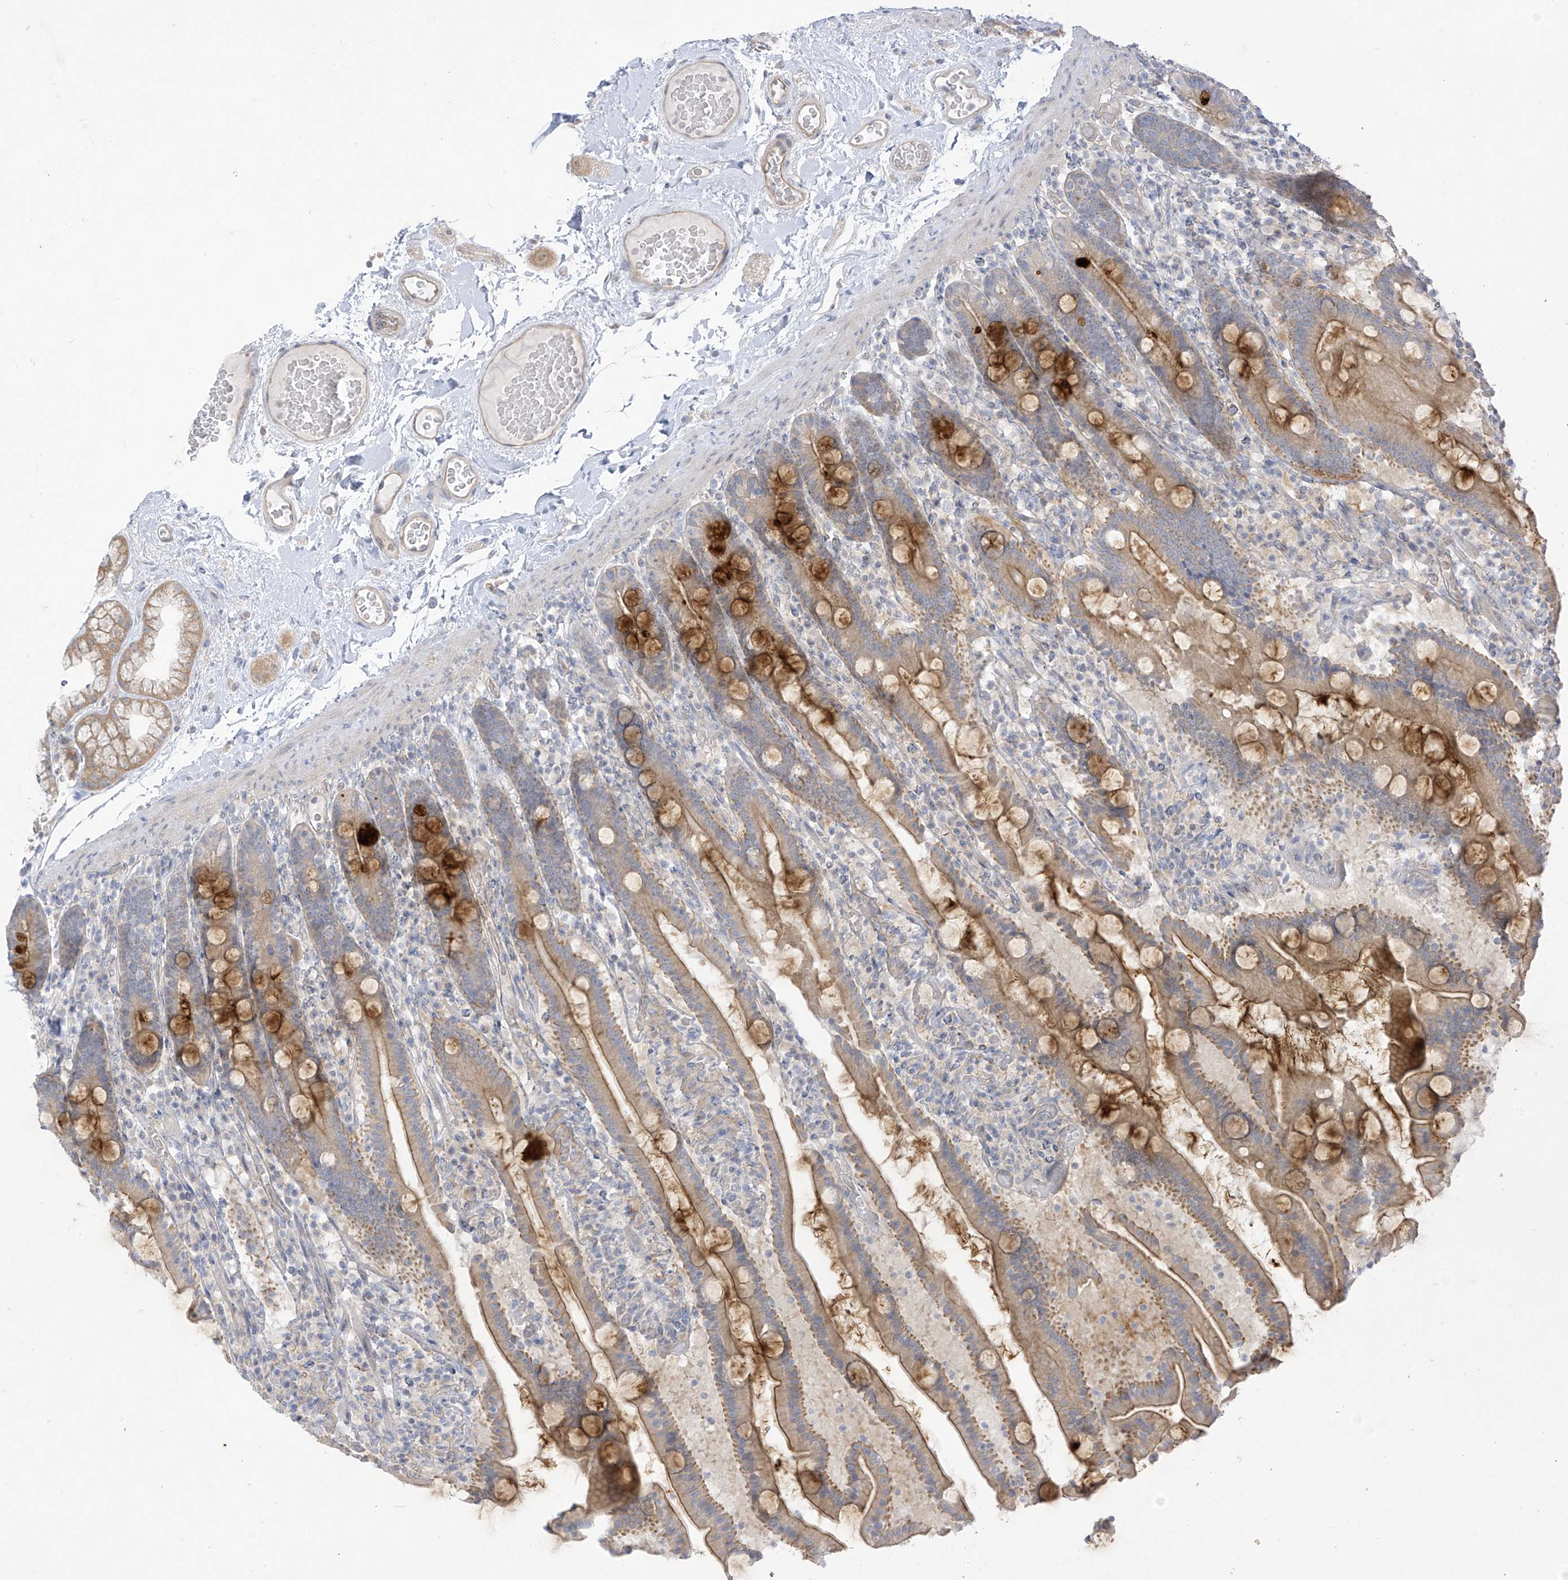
{"staining": {"intensity": "strong", "quantity": "25%-75%", "location": "cytoplasmic/membranous"}, "tissue": "duodenum", "cell_type": "Glandular cells", "image_type": "normal", "snomed": [{"axis": "morphology", "description": "Normal tissue, NOS"}, {"axis": "topography", "description": "Duodenum"}], "caption": "The image shows staining of normal duodenum, revealing strong cytoplasmic/membranous protein staining (brown color) within glandular cells. (DAB IHC, brown staining for protein, blue staining for nuclei).", "gene": "EIPR1", "patient": {"sex": "male", "age": 55}}